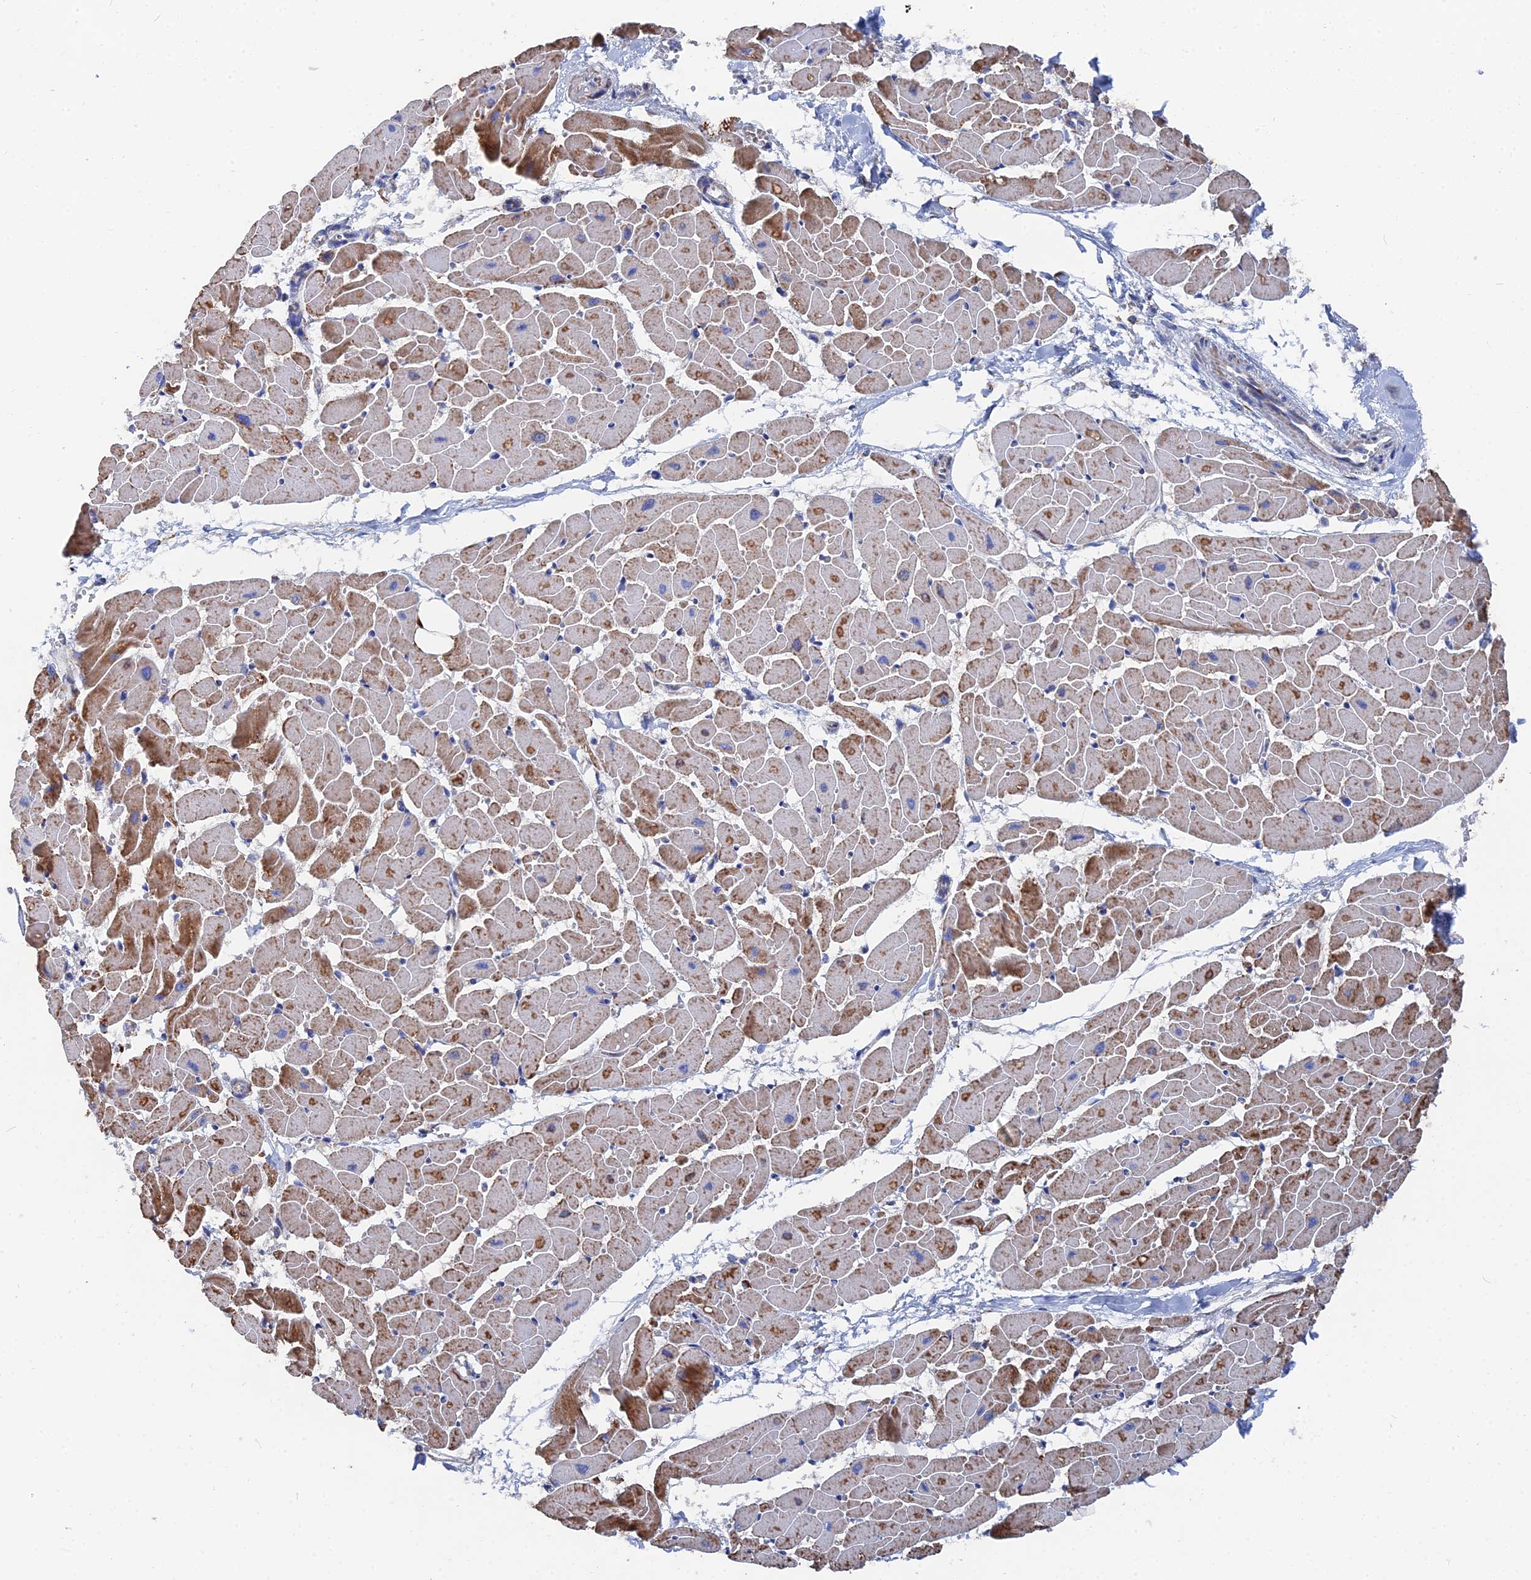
{"staining": {"intensity": "moderate", "quantity": "25%-75%", "location": "cytoplasmic/membranous"}, "tissue": "heart muscle", "cell_type": "Cardiomyocytes", "image_type": "normal", "snomed": [{"axis": "morphology", "description": "Normal tissue, NOS"}, {"axis": "topography", "description": "Heart"}], "caption": "A brown stain labels moderate cytoplasmic/membranous positivity of a protein in cardiomyocytes of benign human heart muscle. (Brightfield microscopy of DAB IHC at high magnification).", "gene": "IFT80", "patient": {"sex": "female", "age": 19}}